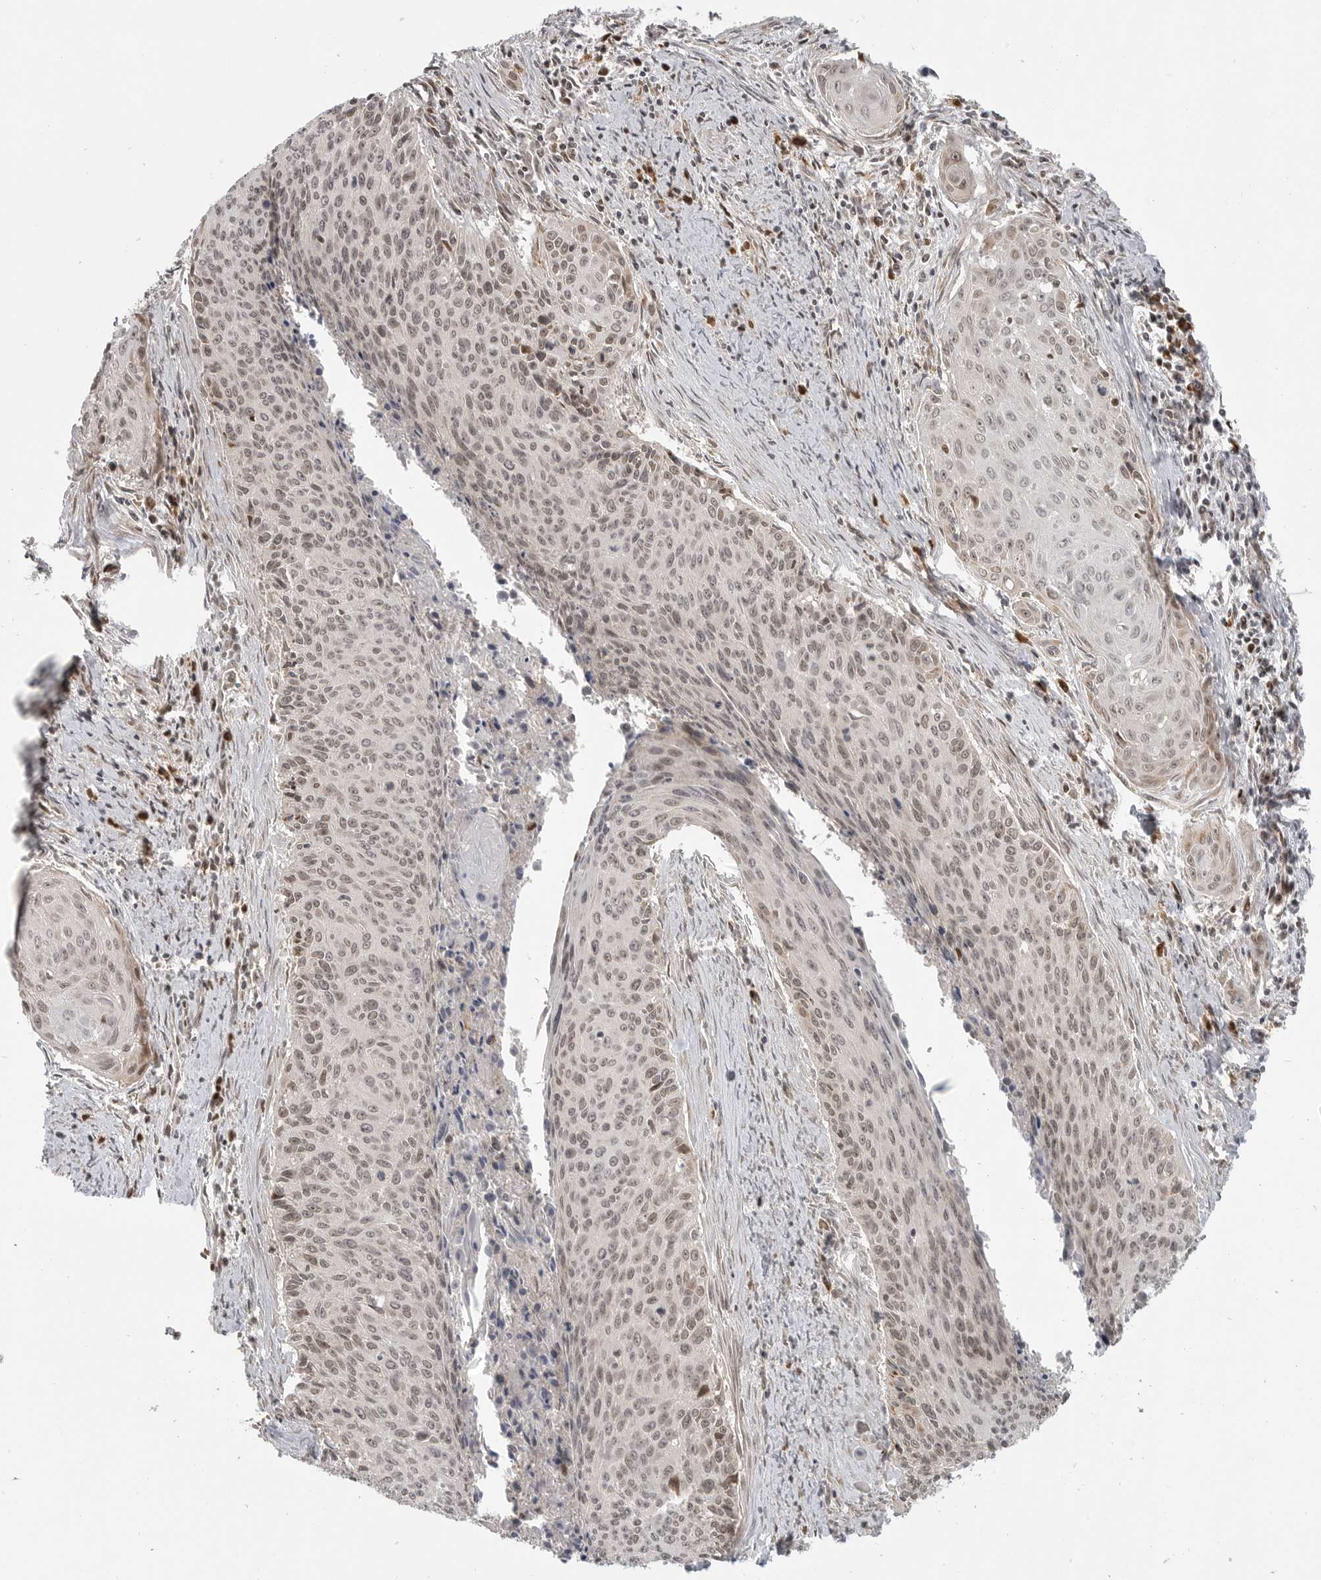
{"staining": {"intensity": "weak", "quantity": ">75%", "location": "nuclear"}, "tissue": "cervical cancer", "cell_type": "Tumor cells", "image_type": "cancer", "snomed": [{"axis": "morphology", "description": "Squamous cell carcinoma, NOS"}, {"axis": "topography", "description": "Cervix"}], "caption": "This is a micrograph of immunohistochemistry staining of cervical cancer, which shows weak staining in the nuclear of tumor cells.", "gene": "CEP295NL", "patient": {"sex": "female", "age": 55}}